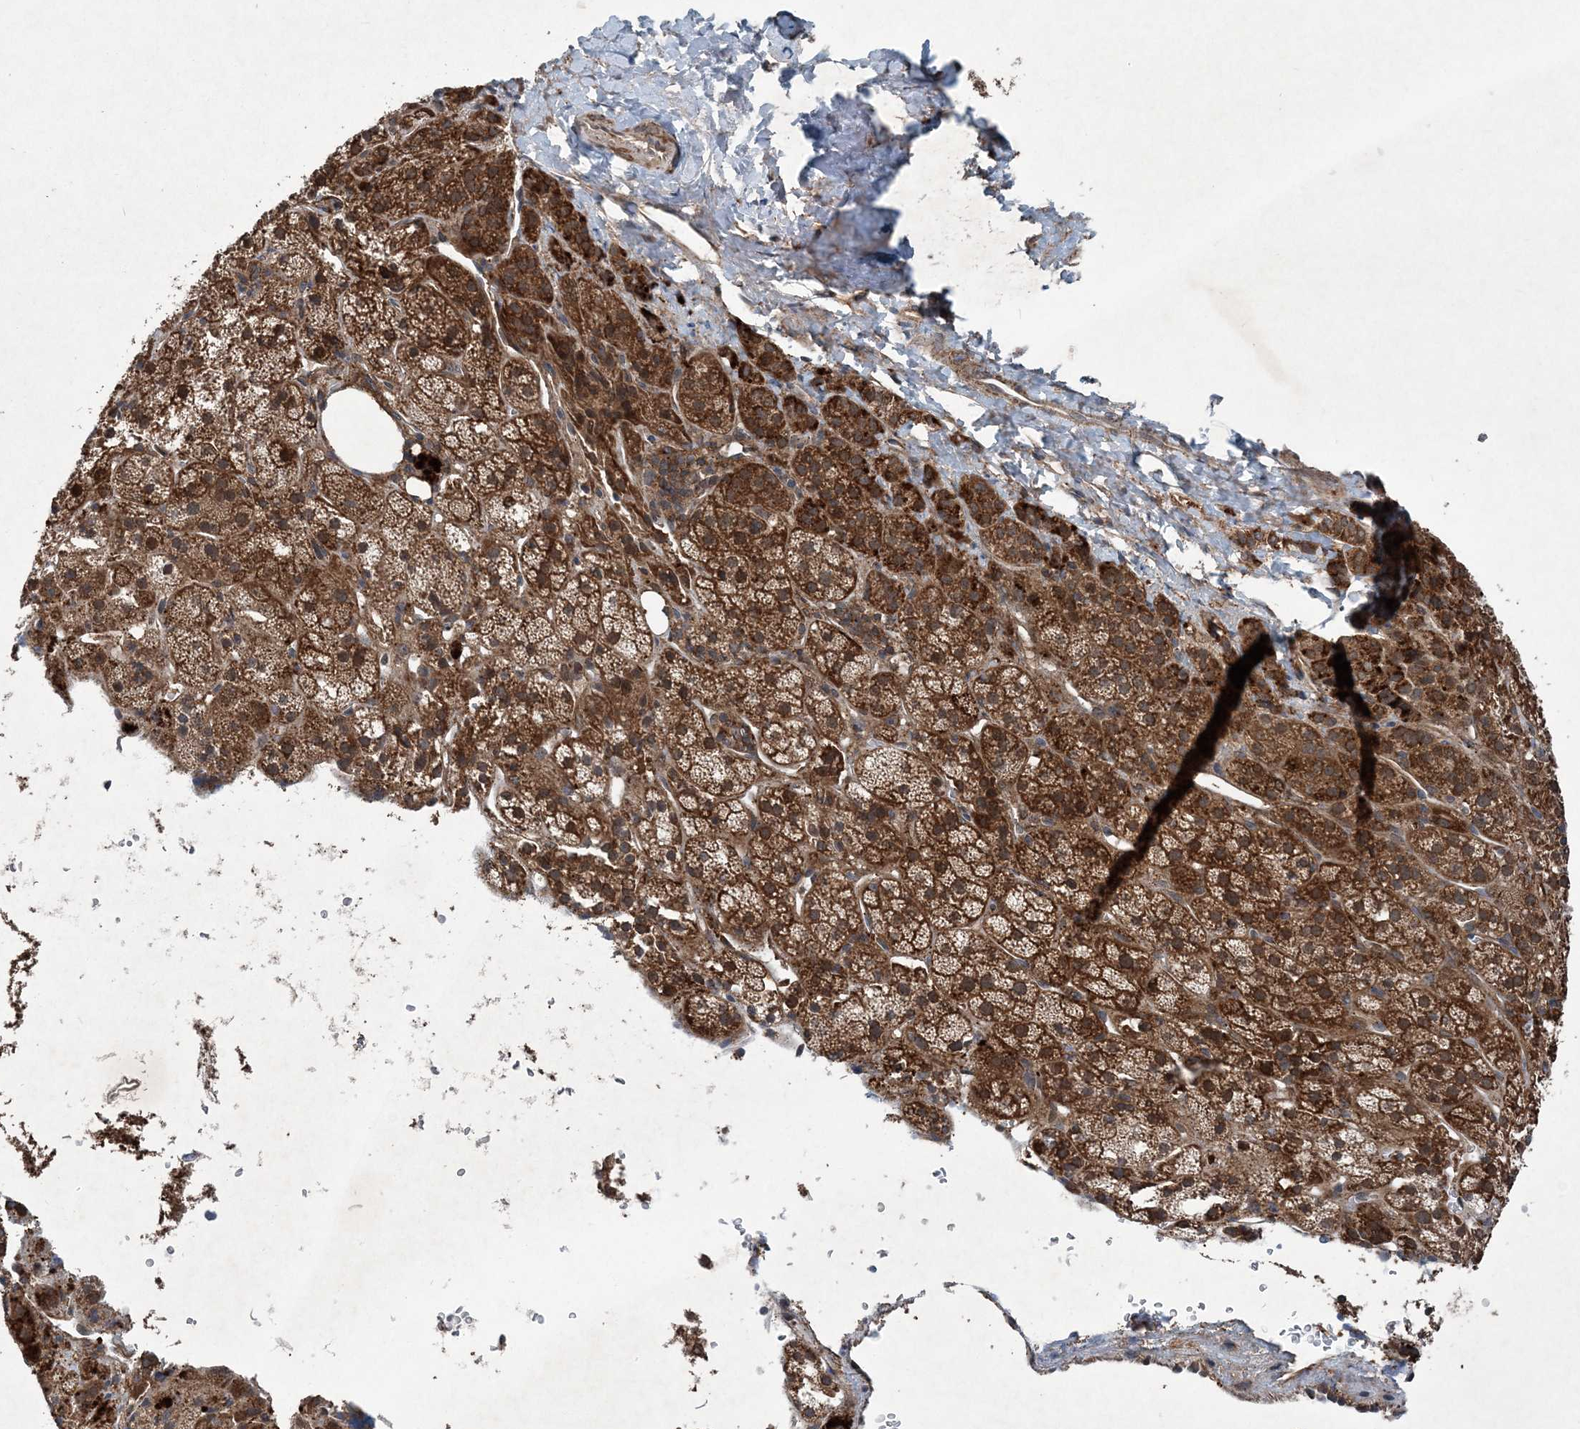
{"staining": {"intensity": "strong", "quantity": ">75%", "location": "cytoplasmic/membranous"}, "tissue": "adrenal gland", "cell_type": "Glandular cells", "image_type": "normal", "snomed": [{"axis": "morphology", "description": "Normal tissue, NOS"}, {"axis": "topography", "description": "Adrenal gland"}], "caption": "Immunohistochemical staining of unremarkable human adrenal gland reveals >75% levels of strong cytoplasmic/membranous protein expression in approximately >75% of glandular cells. Immunohistochemistry stains the protein in brown and the nuclei are stained blue.", "gene": "NDUFA2", "patient": {"sex": "female", "age": 57}}